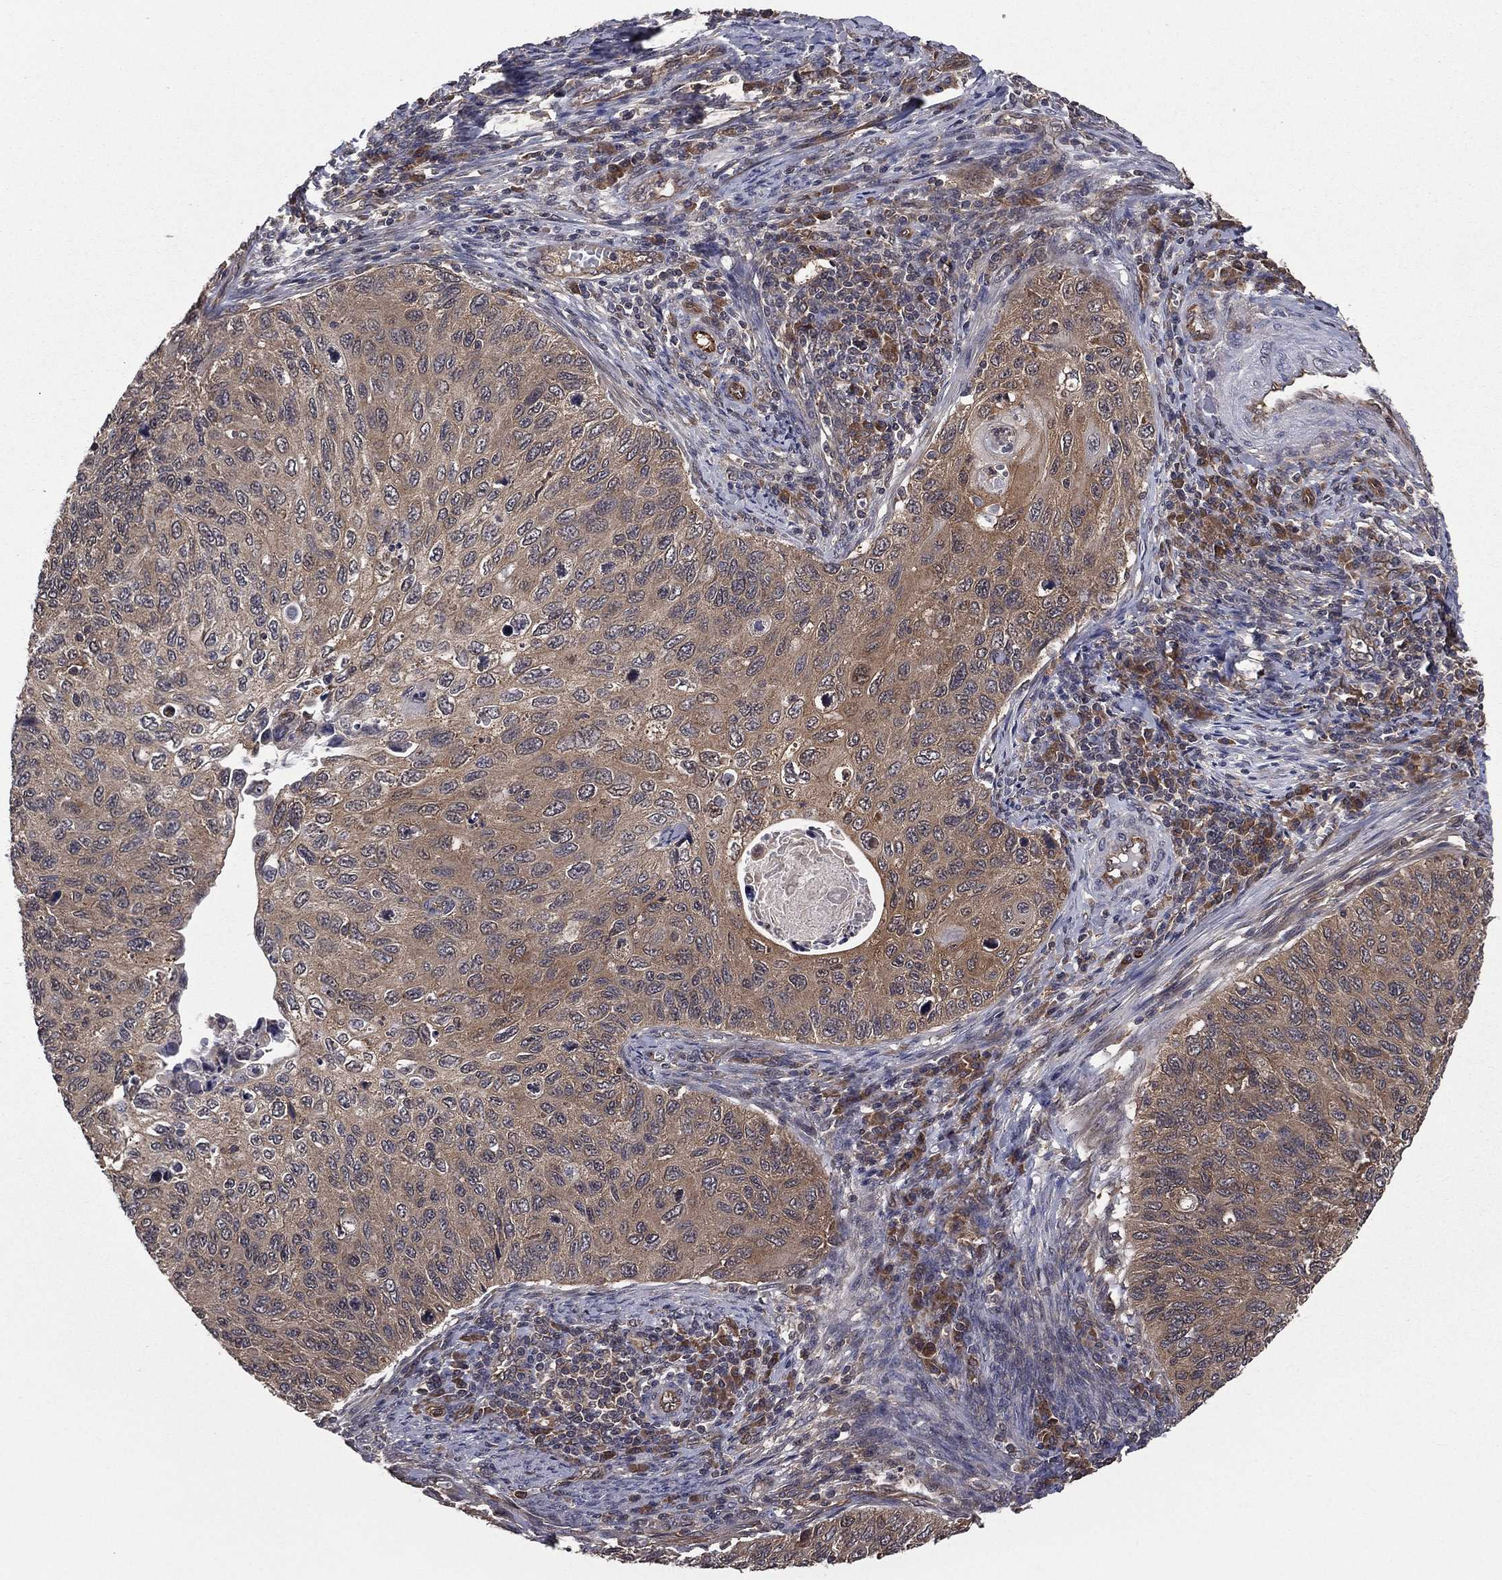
{"staining": {"intensity": "weak", "quantity": "<25%", "location": "cytoplasmic/membranous"}, "tissue": "cervical cancer", "cell_type": "Tumor cells", "image_type": "cancer", "snomed": [{"axis": "morphology", "description": "Squamous cell carcinoma, NOS"}, {"axis": "topography", "description": "Cervix"}], "caption": "Immunohistochemical staining of human cervical squamous cell carcinoma shows no significant staining in tumor cells.", "gene": "CERT1", "patient": {"sex": "female", "age": 70}}